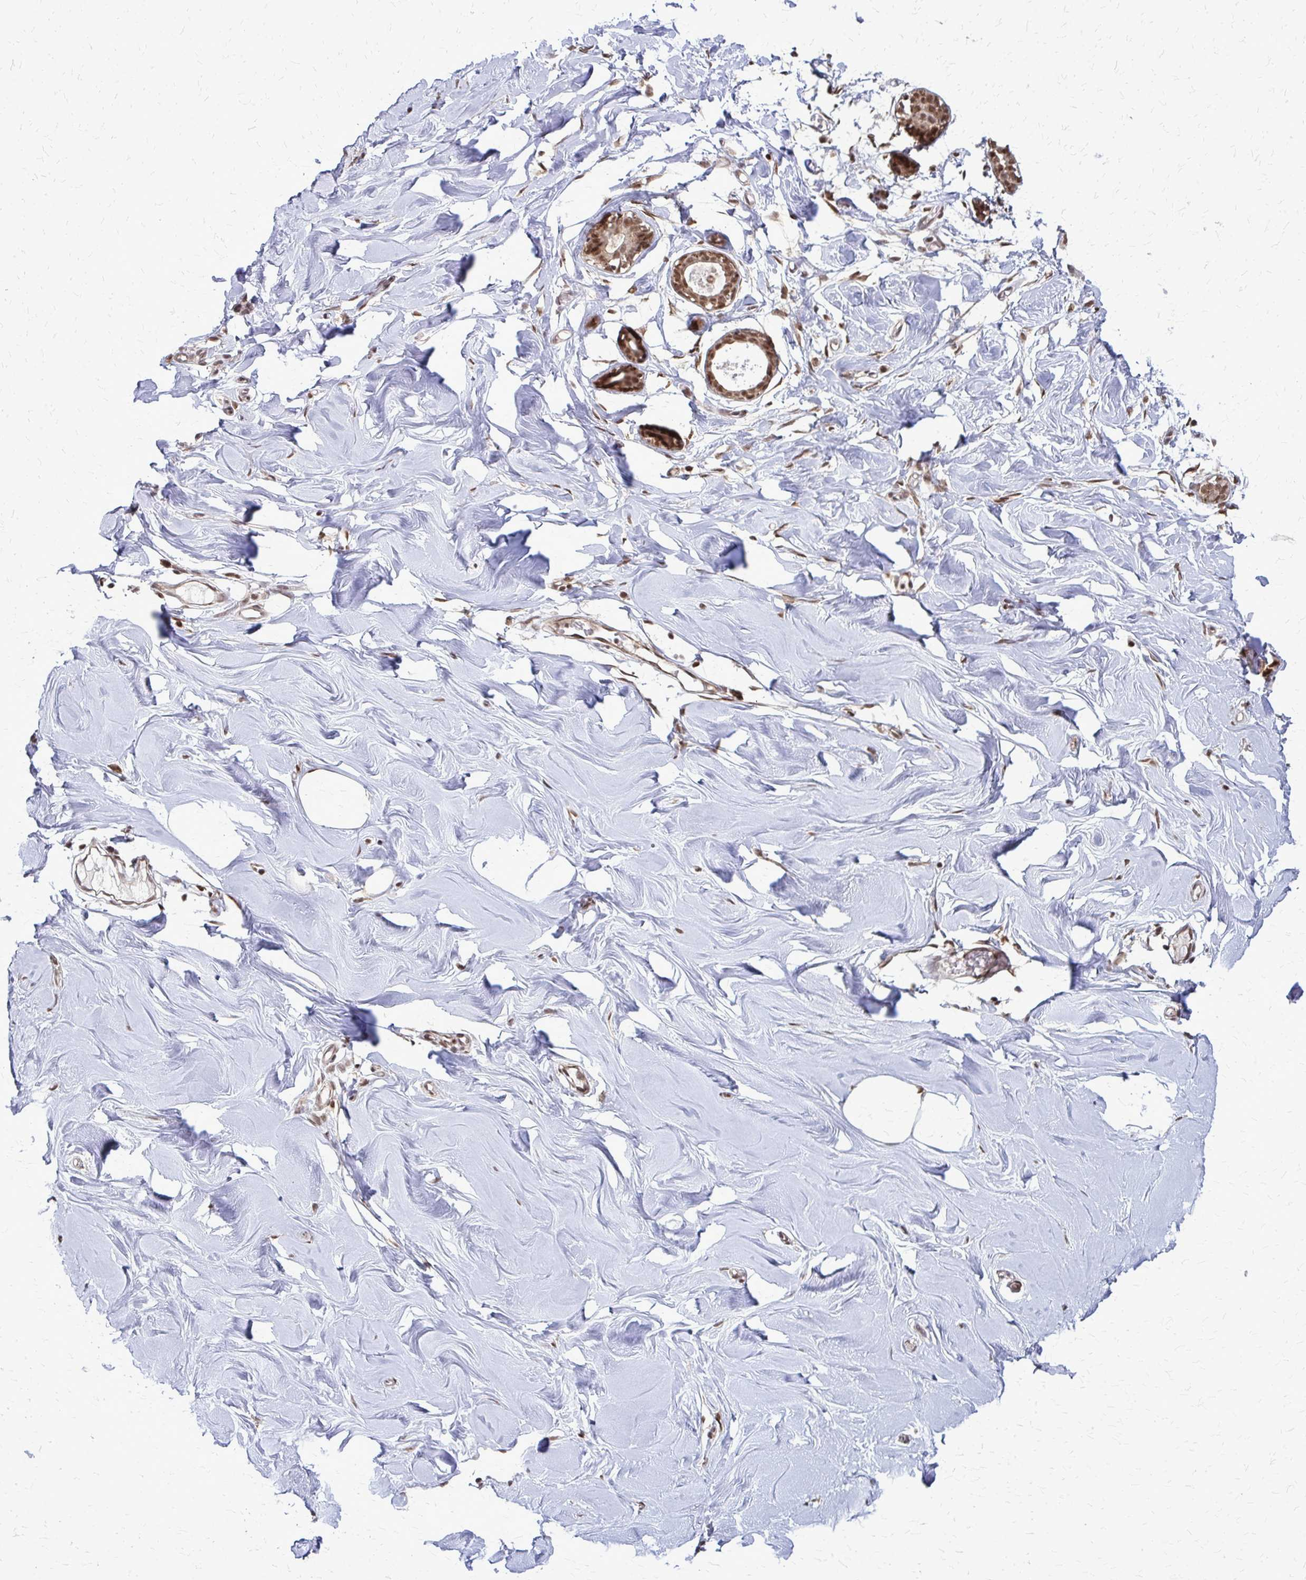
{"staining": {"intensity": "negative", "quantity": "none", "location": "none"}, "tissue": "breast", "cell_type": "Adipocytes", "image_type": "normal", "snomed": [{"axis": "morphology", "description": "Normal tissue, NOS"}, {"axis": "topography", "description": "Breast"}], "caption": "Adipocytes are negative for brown protein staining in unremarkable breast. (DAB immunohistochemistry, high magnification).", "gene": "HDAC3", "patient": {"sex": "female", "age": 27}}